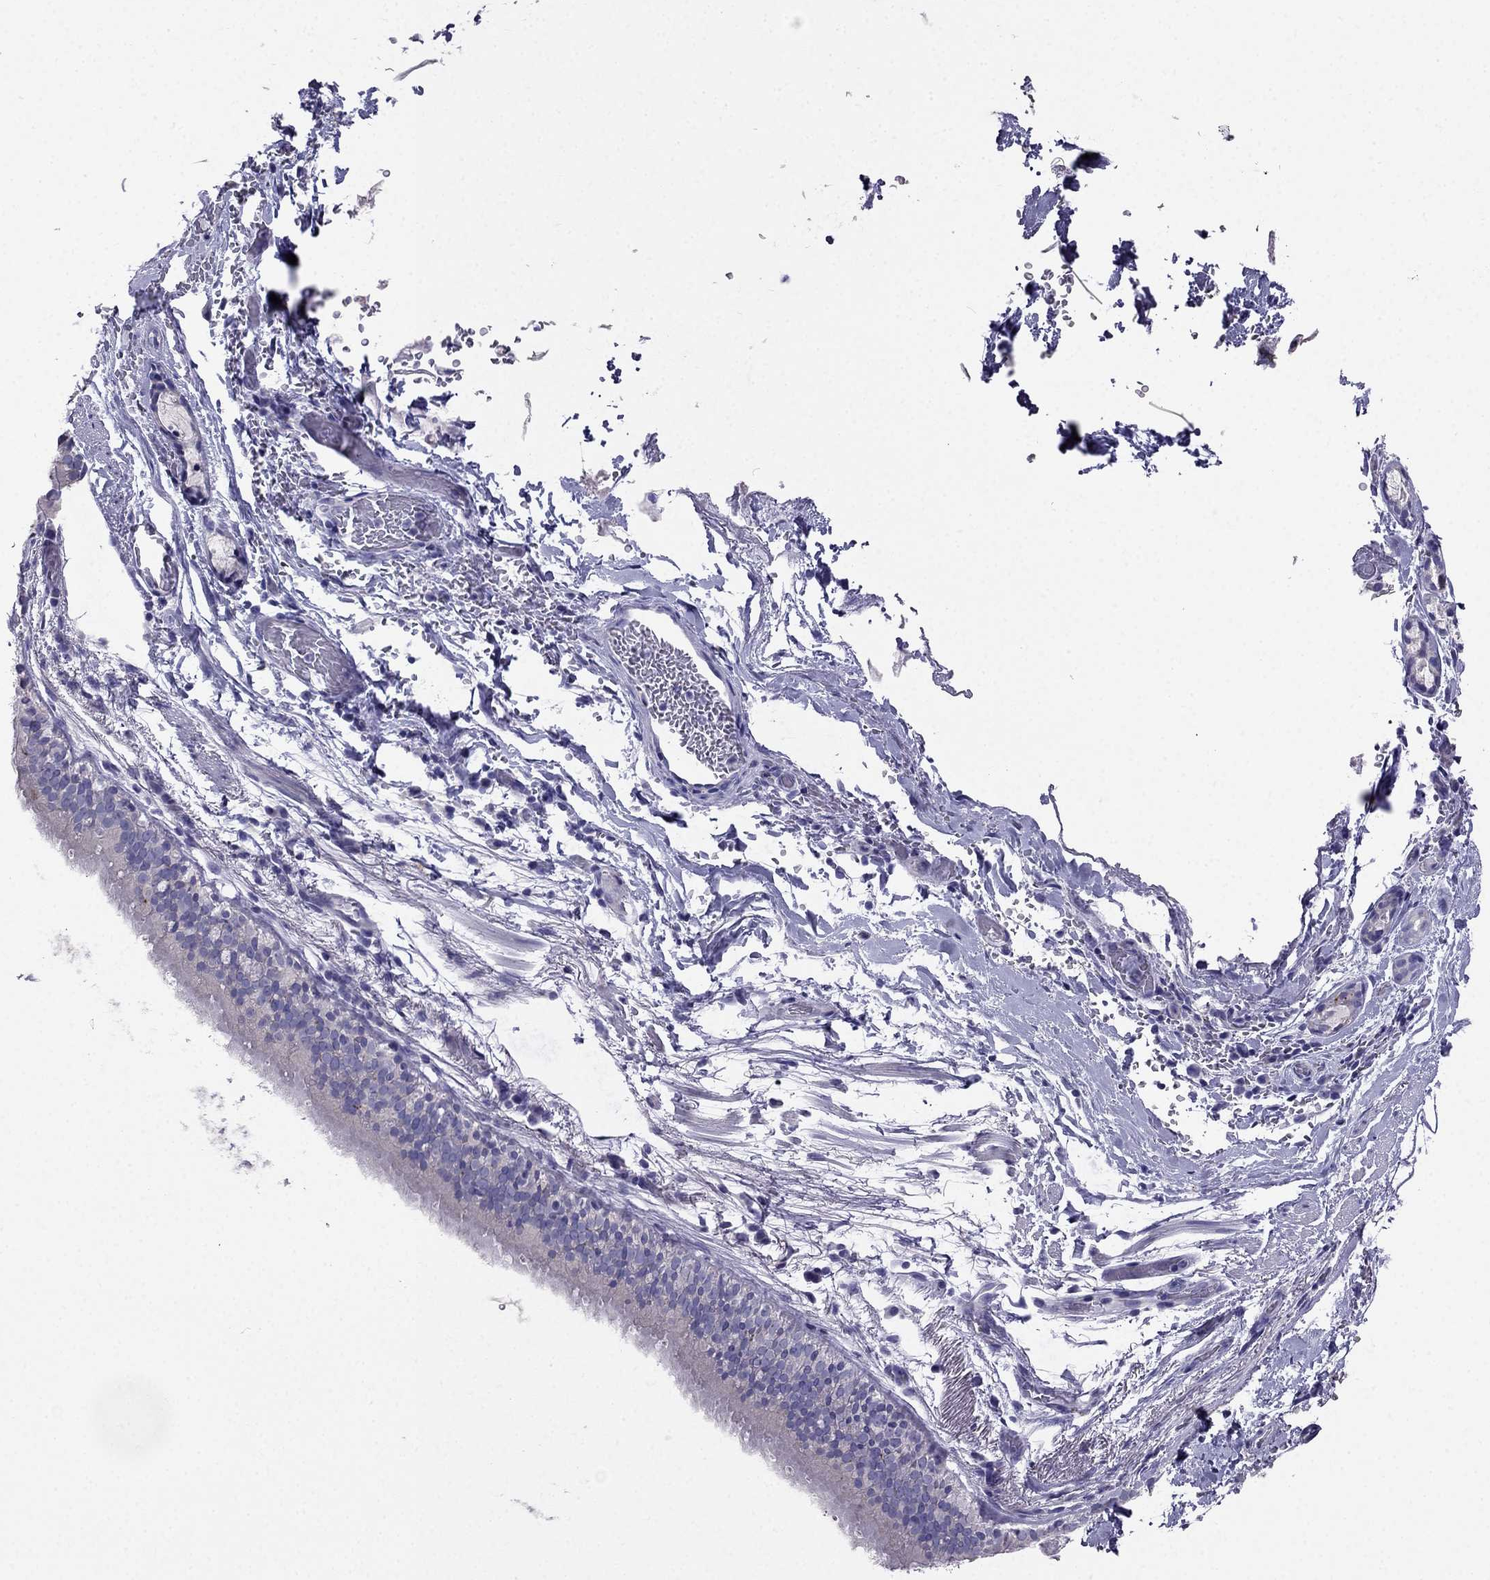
{"staining": {"intensity": "negative", "quantity": "none", "location": "none"}, "tissue": "bronchus", "cell_type": "Respiratory epithelial cells", "image_type": "normal", "snomed": [{"axis": "morphology", "description": "Normal tissue, NOS"}, {"axis": "morphology", "description": "Squamous cell carcinoma, NOS"}, {"axis": "topography", "description": "Bronchus"}, {"axis": "topography", "description": "Lung"}], "caption": "Respiratory epithelial cells show no significant expression in benign bronchus. (IHC, brightfield microscopy, high magnification).", "gene": "PTH", "patient": {"sex": "male", "age": 69}}